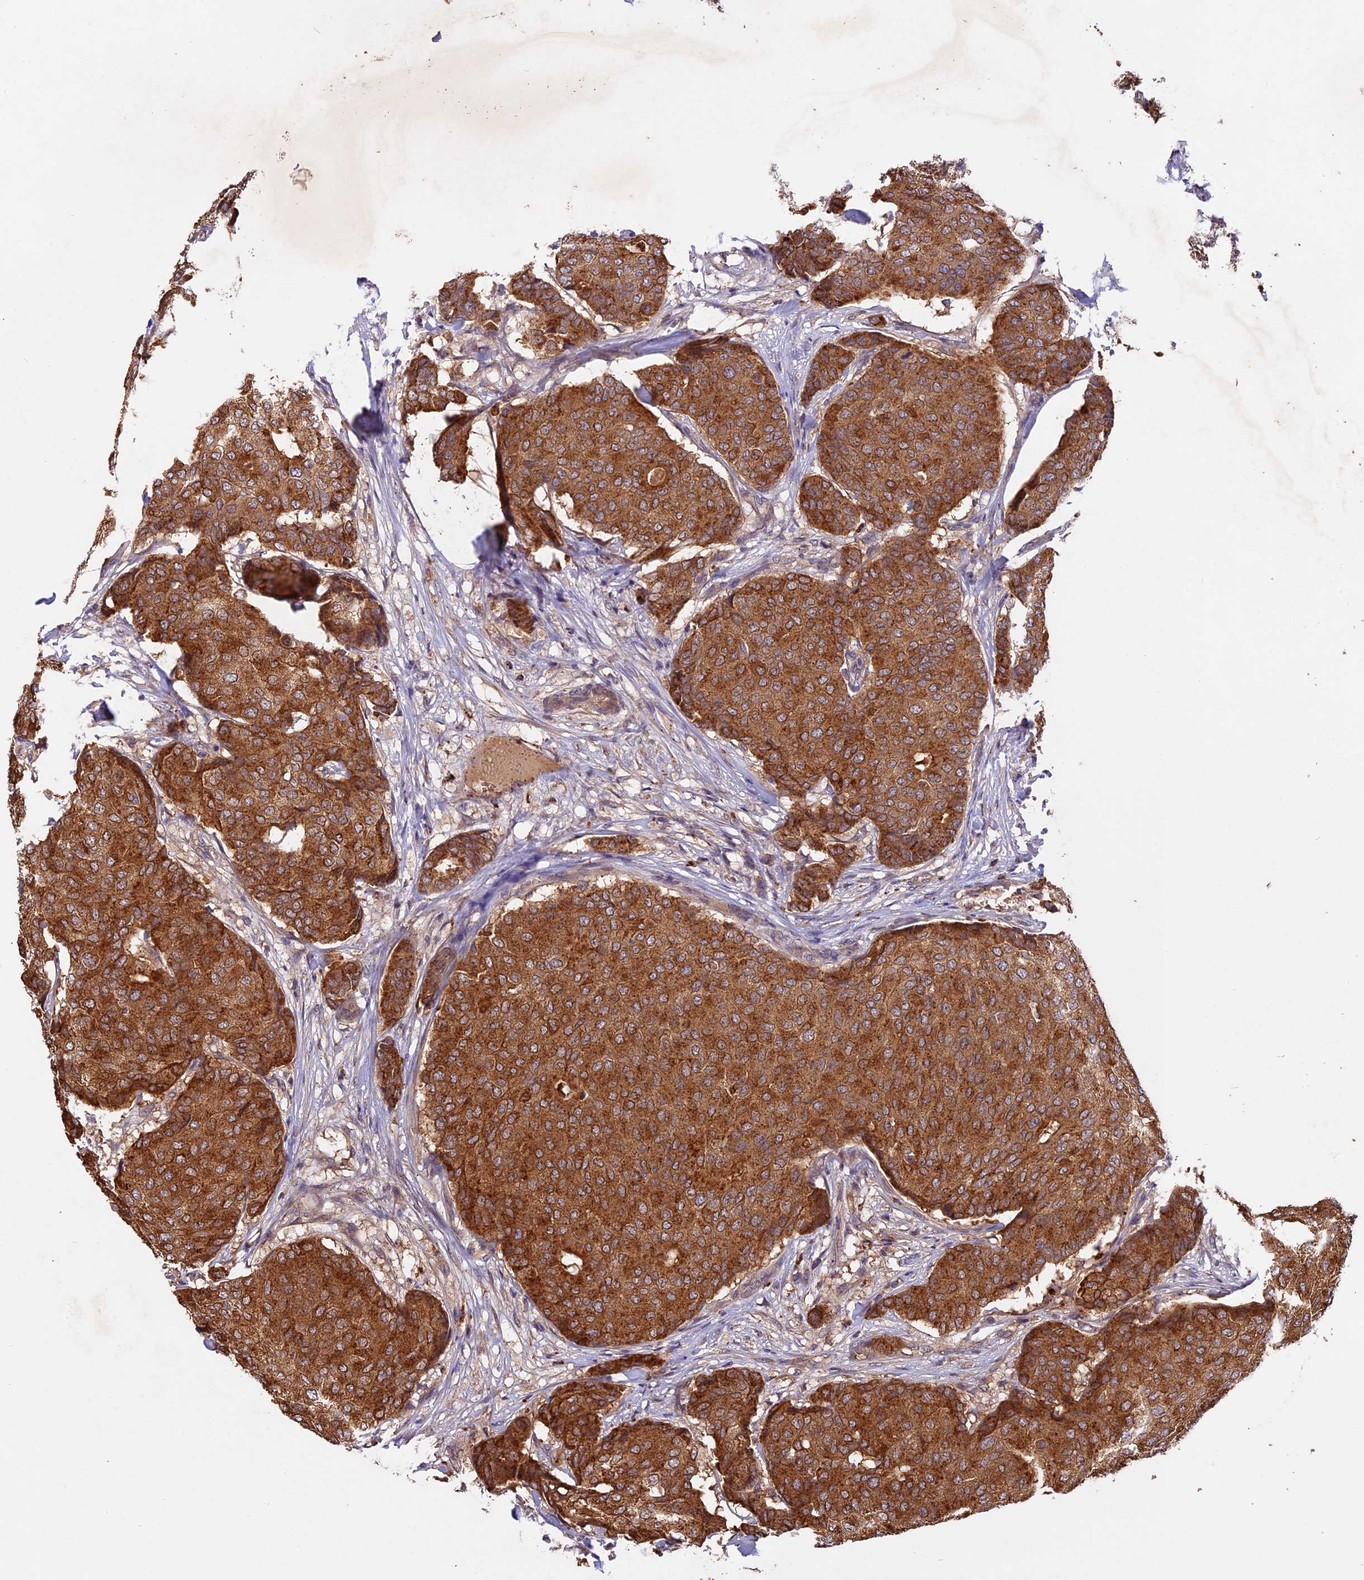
{"staining": {"intensity": "strong", "quantity": ">75%", "location": "cytoplasmic/membranous"}, "tissue": "breast cancer", "cell_type": "Tumor cells", "image_type": "cancer", "snomed": [{"axis": "morphology", "description": "Duct carcinoma"}, {"axis": "topography", "description": "Breast"}], "caption": "The histopathology image exhibits immunohistochemical staining of infiltrating ductal carcinoma (breast). There is strong cytoplasmic/membranous positivity is seen in about >75% of tumor cells. The staining is performed using DAB (3,3'-diaminobenzidine) brown chromogen to label protein expression. The nuclei are counter-stained blue using hematoxylin.", "gene": "COPE", "patient": {"sex": "female", "age": 75}}